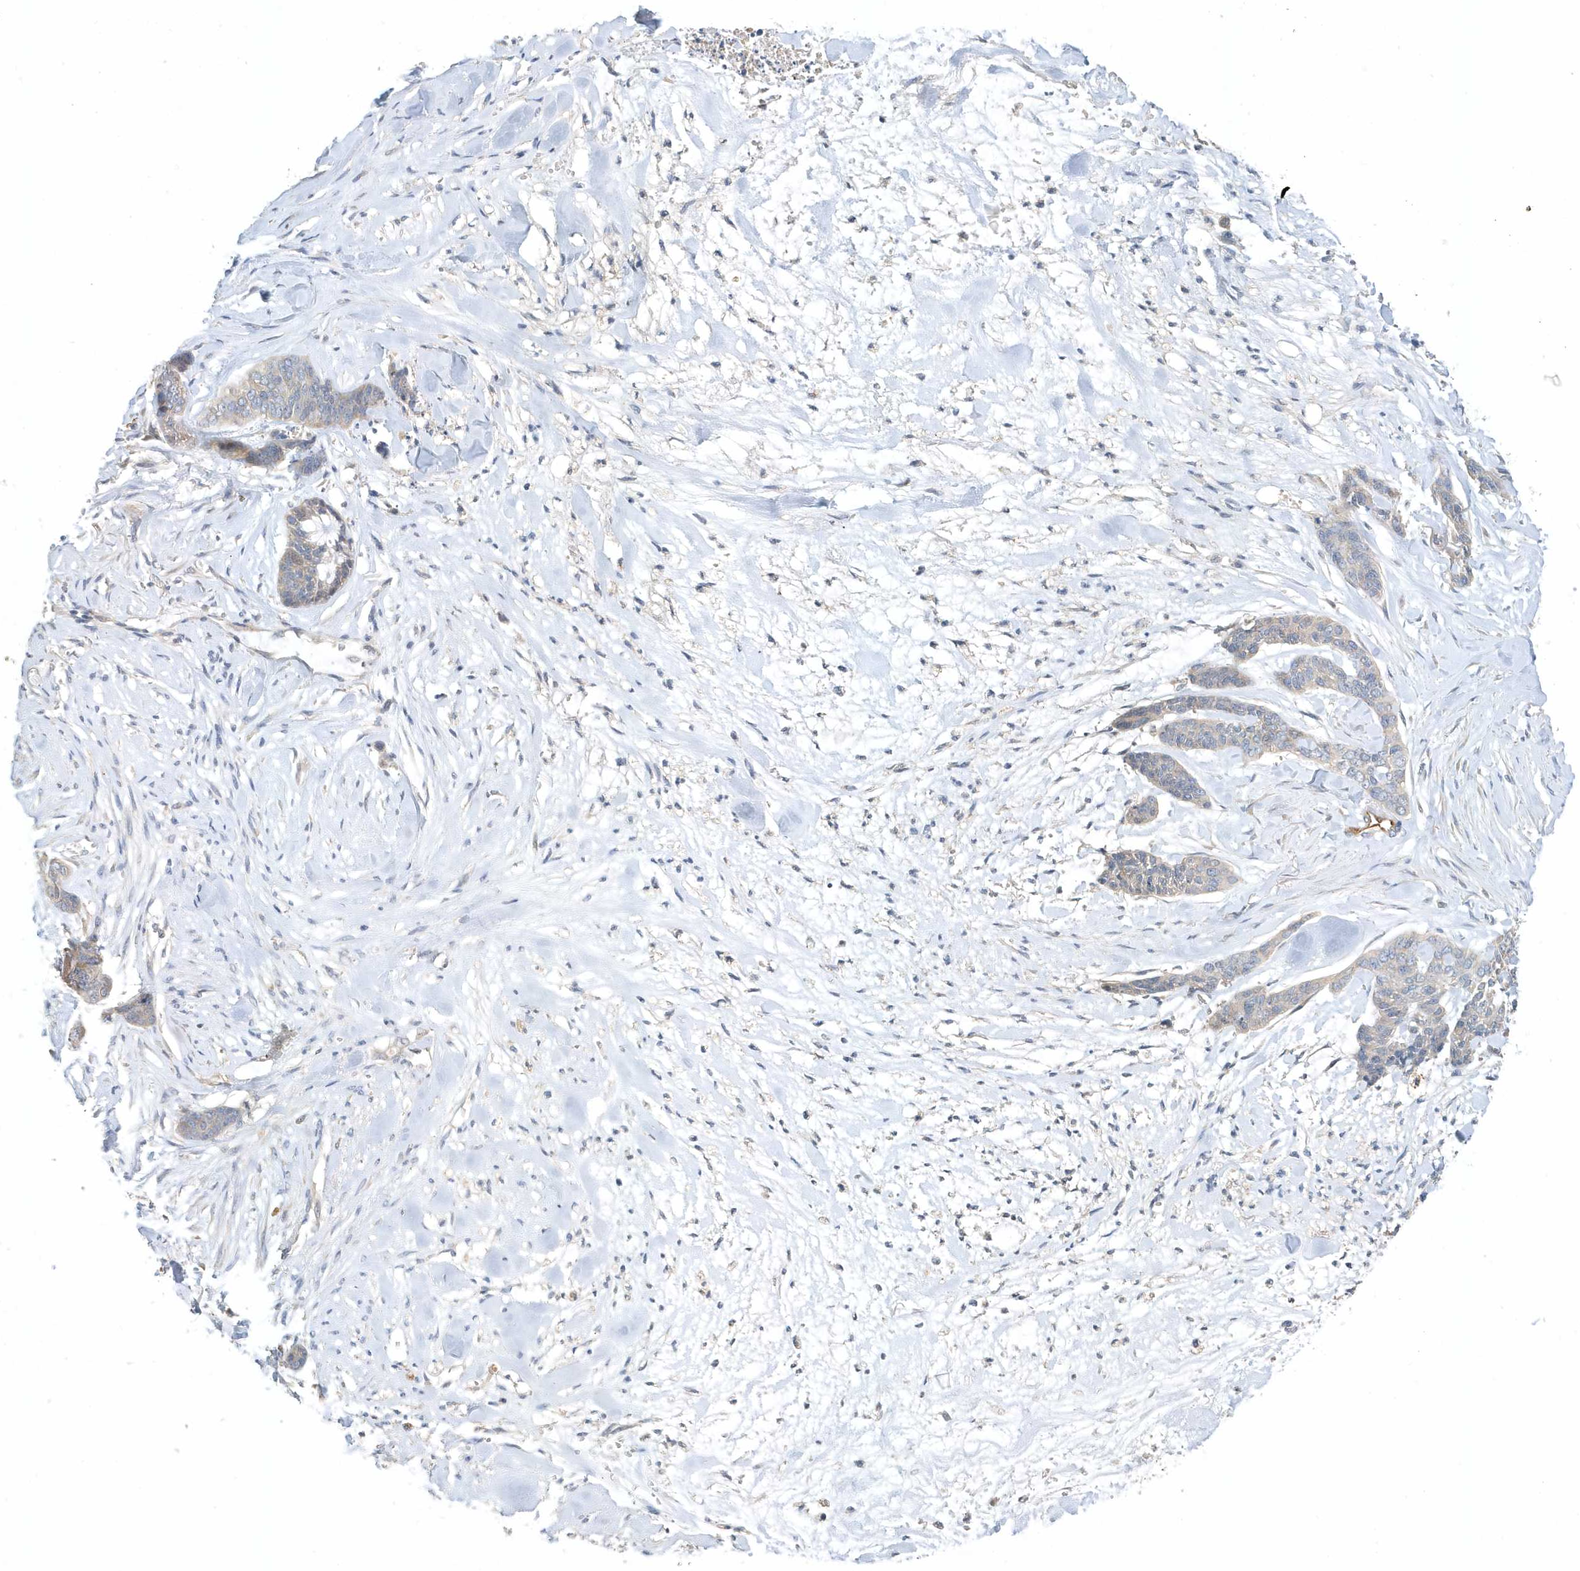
{"staining": {"intensity": "negative", "quantity": "none", "location": "none"}, "tissue": "skin cancer", "cell_type": "Tumor cells", "image_type": "cancer", "snomed": [{"axis": "morphology", "description": "Basal cell carcinoma"}, {"axis": "topography", "description": "Skin"}], "caption": "IHC of human skin cancer (basal cell carcinoma) exhibits no positivity in tumor cells.", "gene": "USP53", "patient": {"sex": "female", "age": 64}}